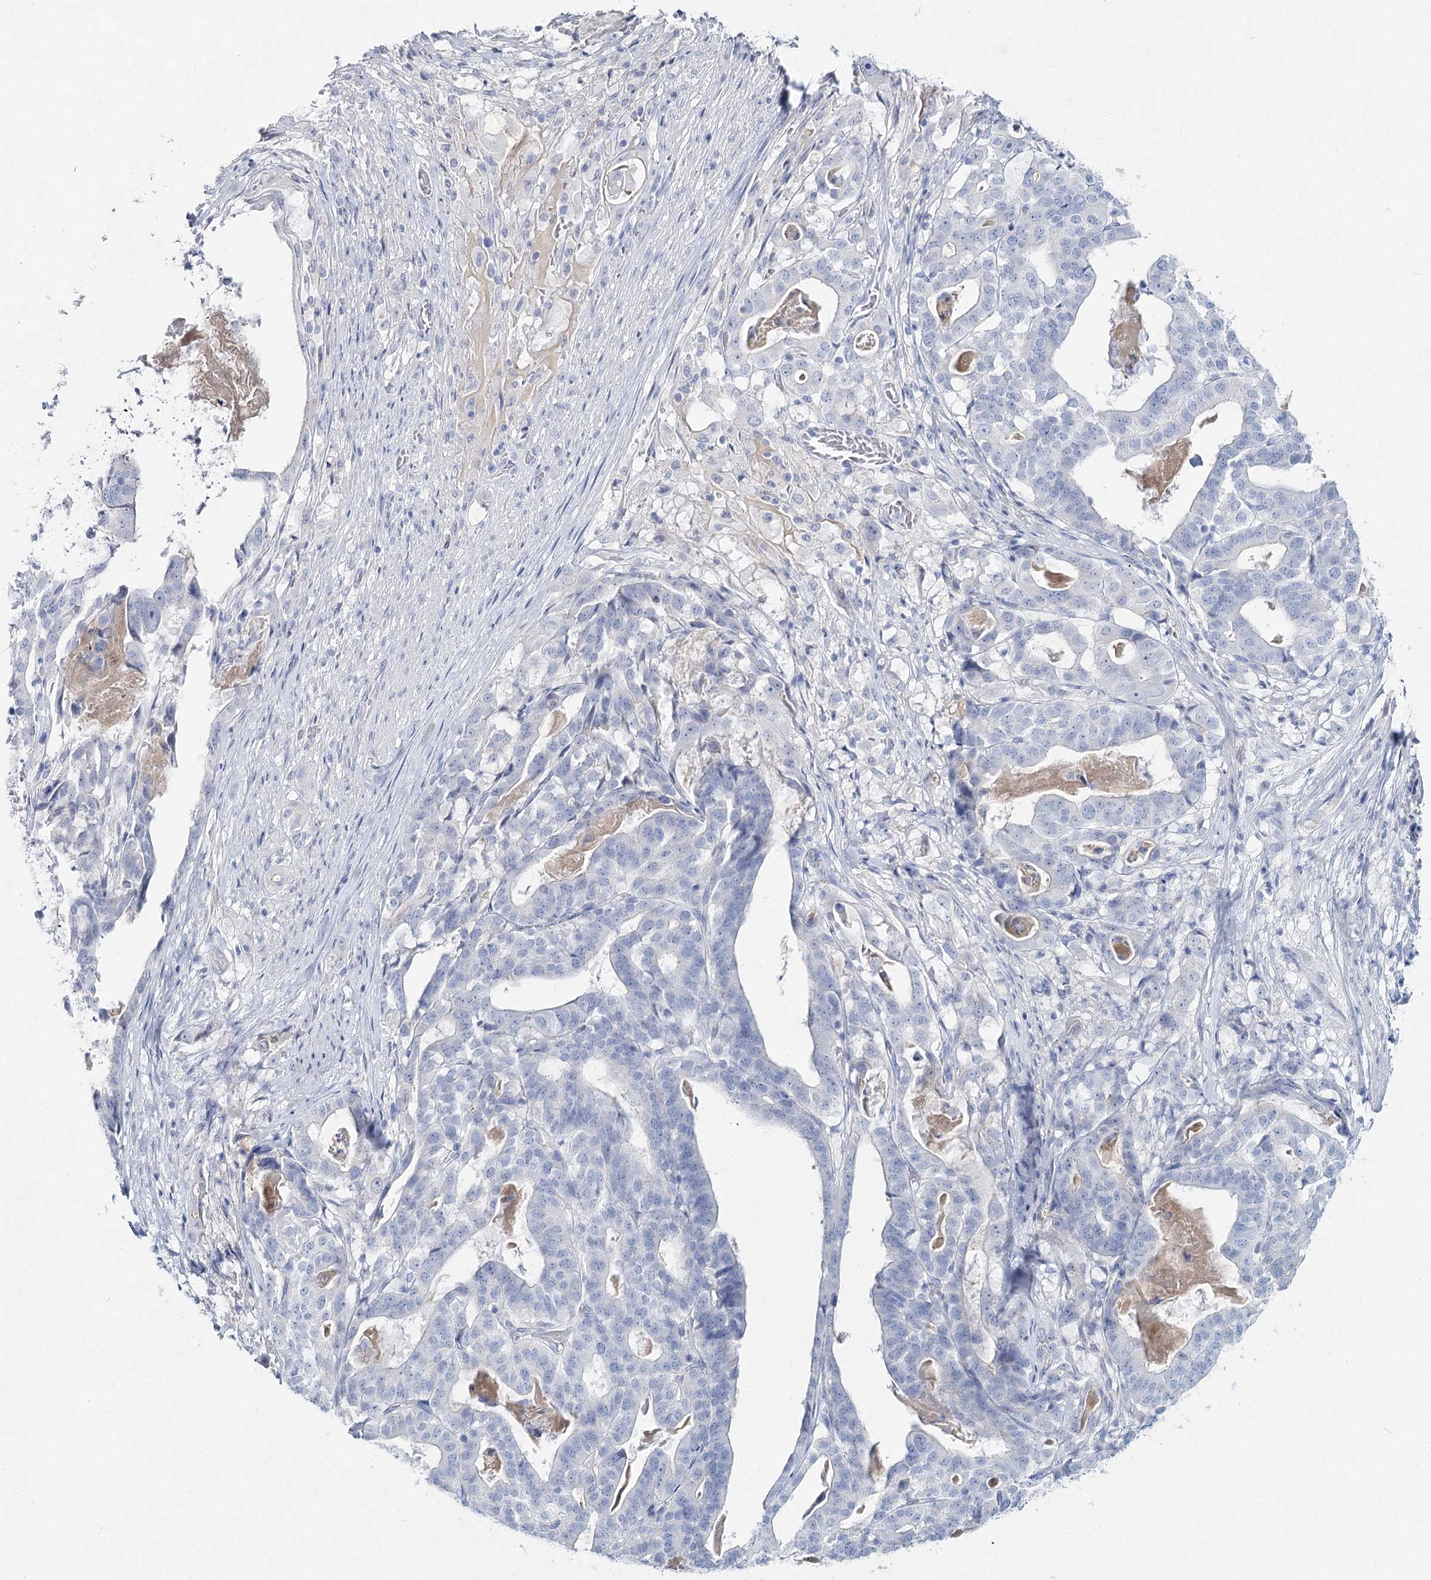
{"staining": {"intensity": "negative", "quantity": "none", "location": "none"}, "tissue": "stomach cancer", "cell_type": "Tumor cells", "image_type": "cancer", "snomed": [{"axis": "morphology", "description": "Adenocarcinoma, NOS"}, {"axis": "topography", "description": "Stomach"}], "caption": "DAB (3,3'-diaminobenzidine) immunohistochemical staining of human adenocarcinoma (stomach) reveals no significant staining in tumor cells.", "gene": "SLC17A2", "patient": {"sex": "male", "age": 48}}